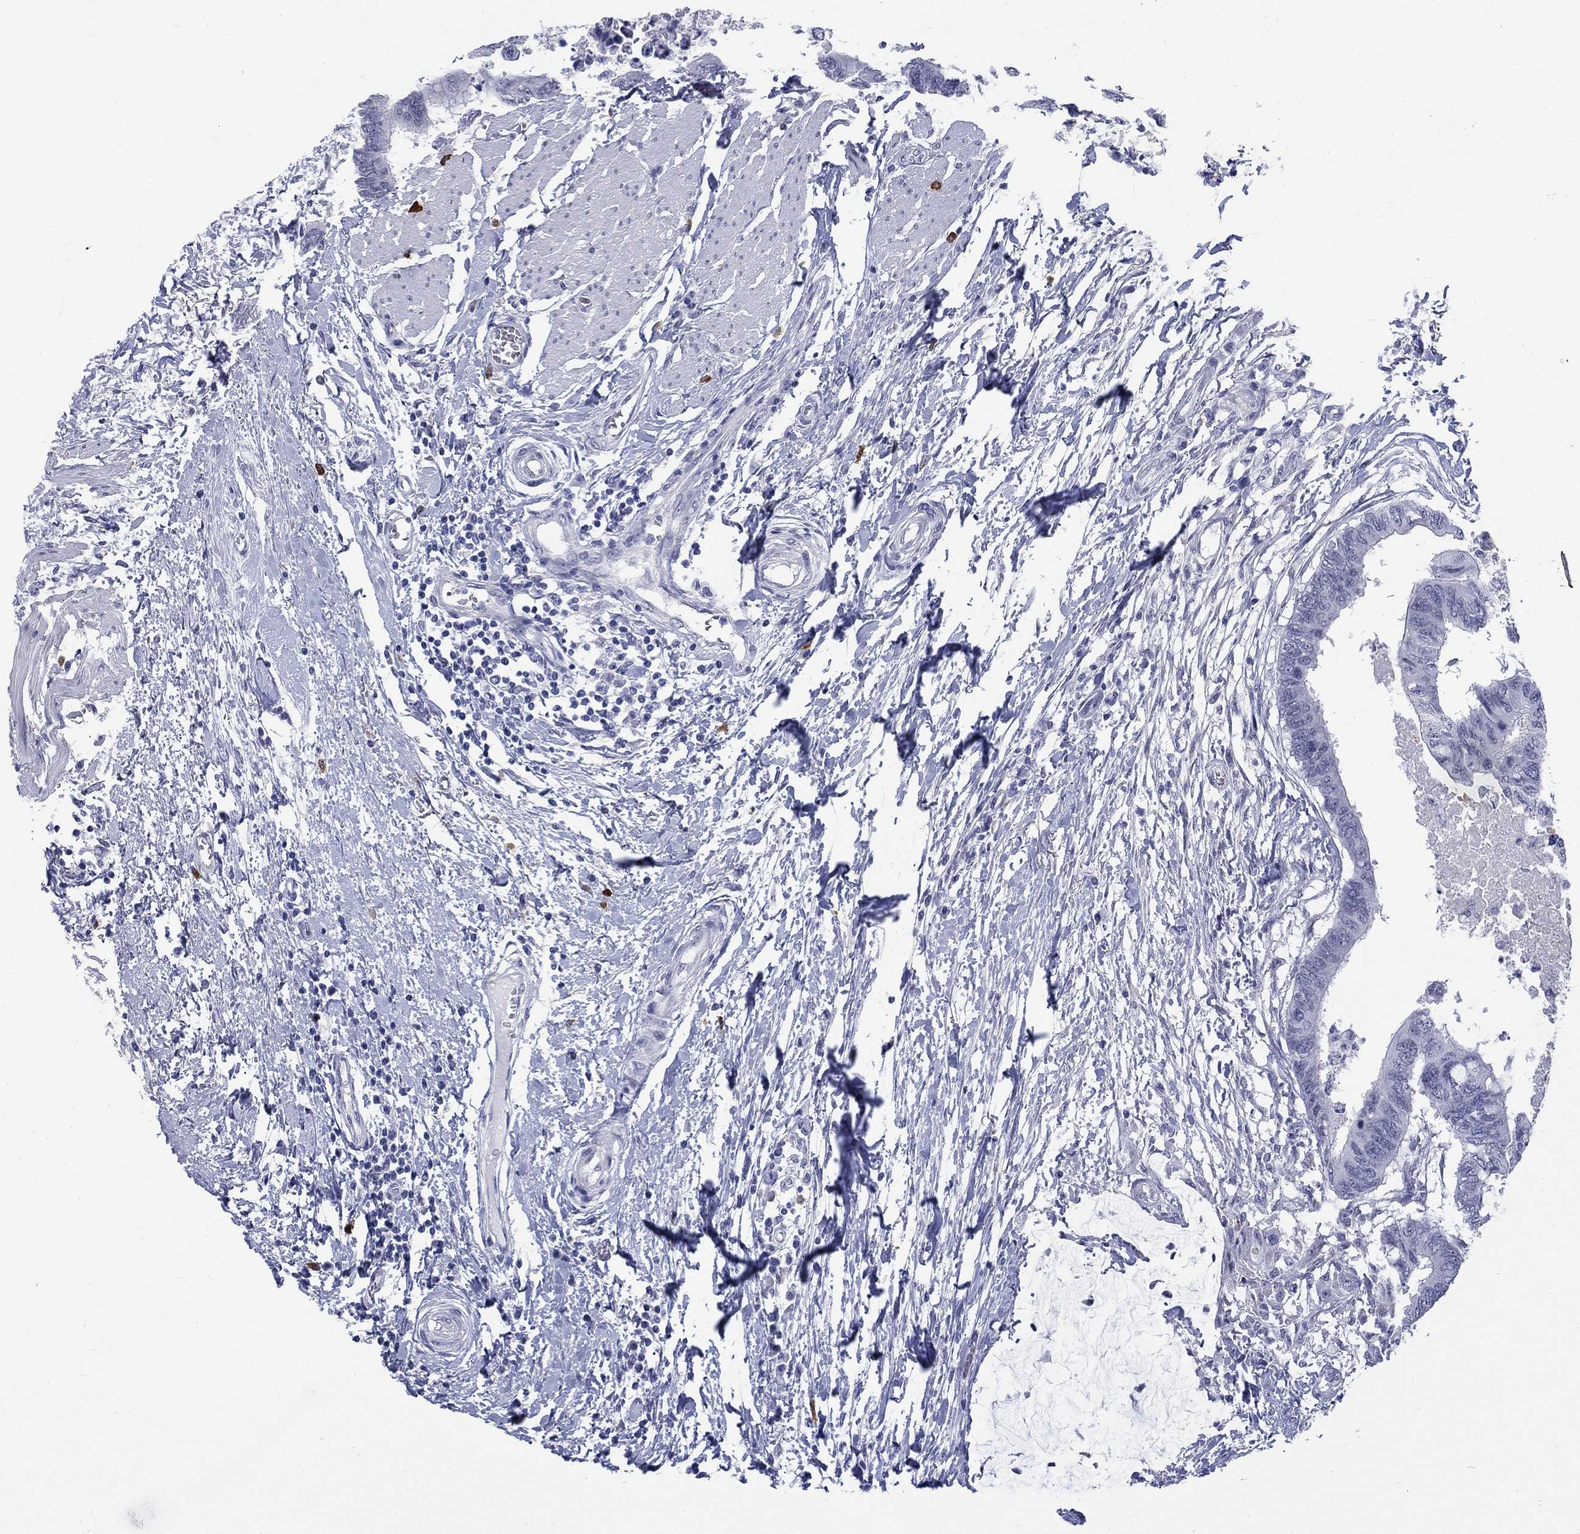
{"staining": {"intensity": "negative", "quantity": "none", "location": "none"}, "tissue": "colorectal cancer", "cell_type": "Tumor cells", "image_type": "cancer", "snomed": [{"axis": "morphology", "description": "Normal tissue, NOS"}, {"axis": "morphology", "description": "Adenocarcinoma, NOS"}, {"axis": "topography", "description": "Rectum"}, {"axis": "topography", "description": "Peripheral nerve tissue"}], "caption": "Tumor cells are negative for protein expression in human colorectal cancer (adenocarcinoma).", "gene": "ECEL1", "patient": {"sex": "male", "age": 92}}